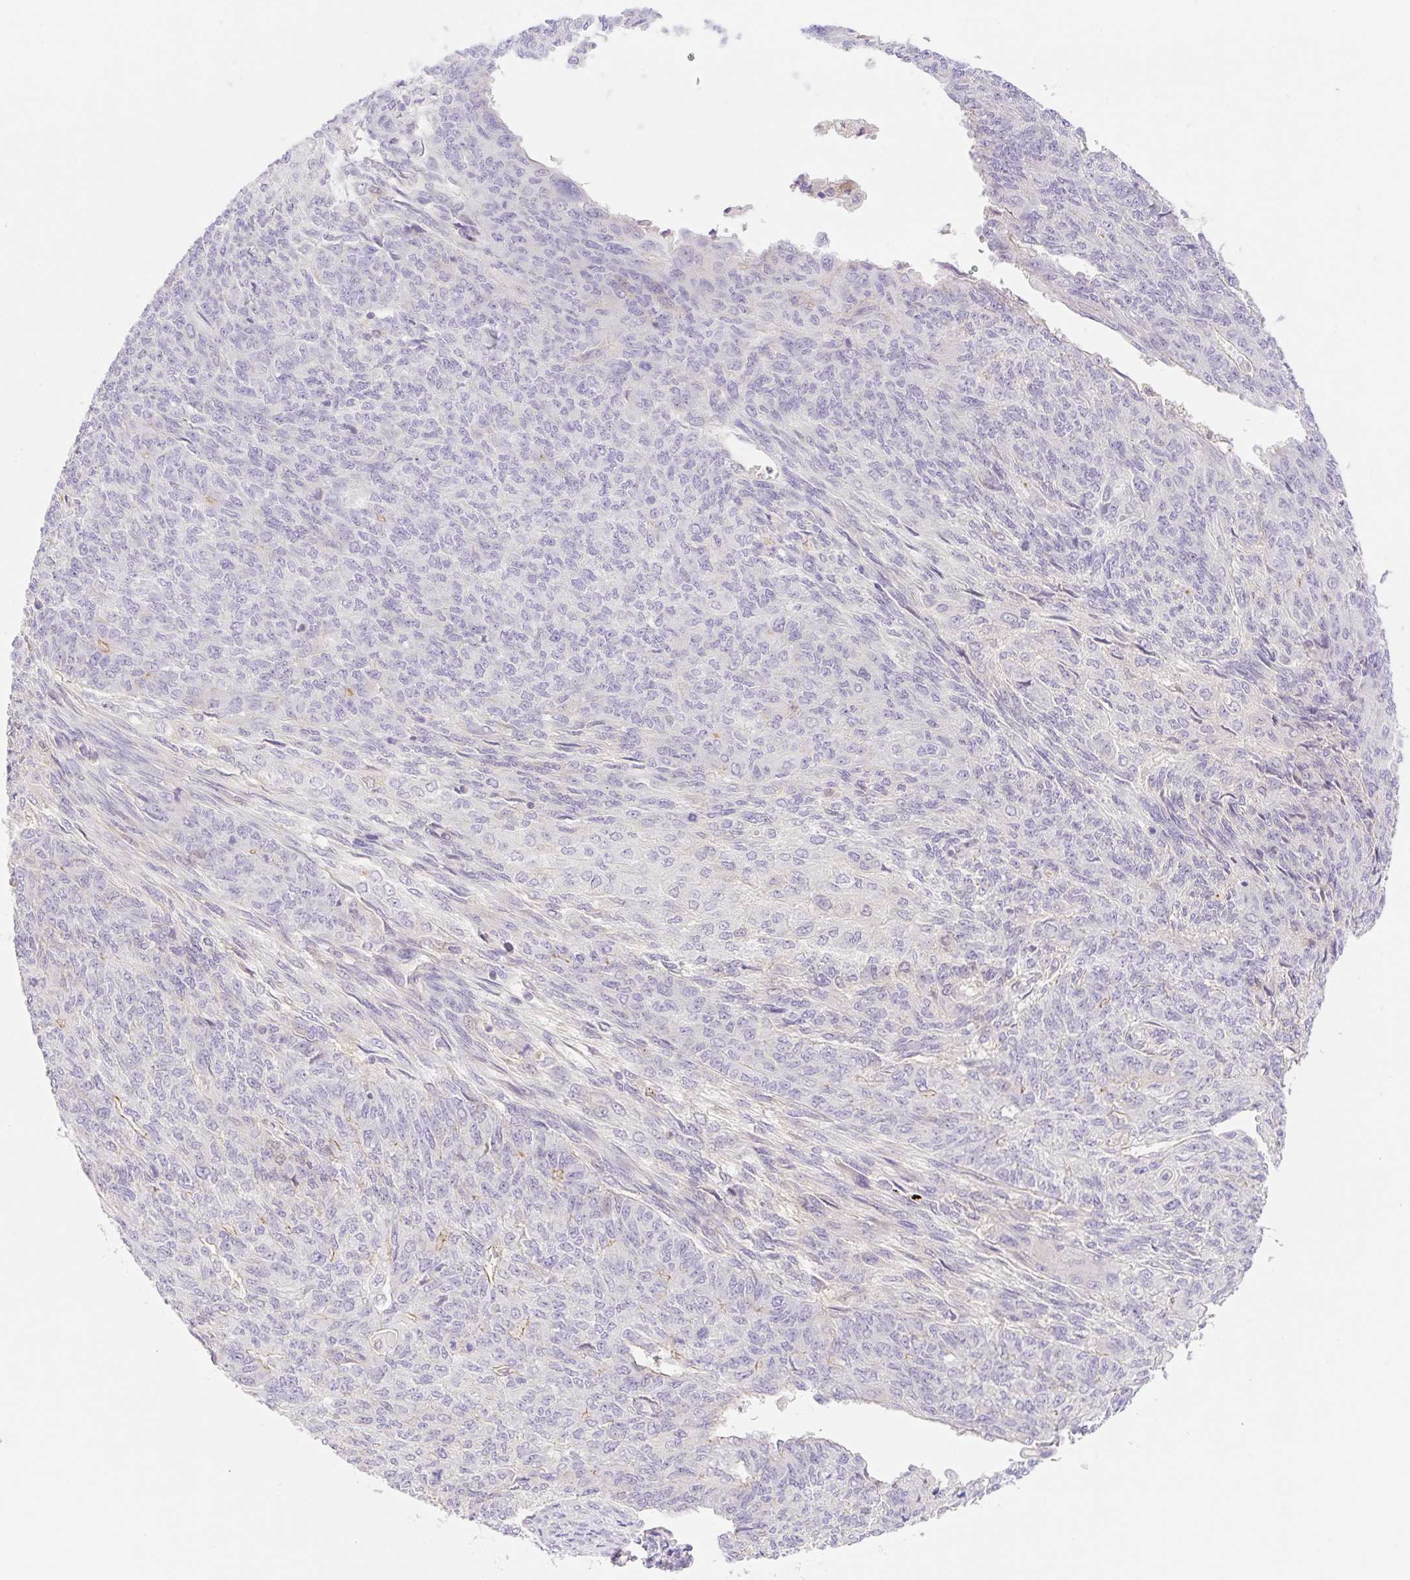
{"staining": {"intensity": "negative", "quantity": "none", "location": "none"}, "tissue": "endometrial cancer", "cell_type": "Tumor cells", "image_type": "cancer", "snomed": [{"axis": "morphology", "description": "Adenocarcinoma, NOS"}, {"axis": "topography", "description": "Endometrium"}], "caption": "High magnification brightfield microscopy of endometrial adenocarcinoma stained with DAB (3,3'-diaminobenzidine) (brown) and counterstained with hematoxylin (blue): tumor cells show no significant staining.", "gene": "DENND5A", "patient": {"sex": "female", "age": 32}}